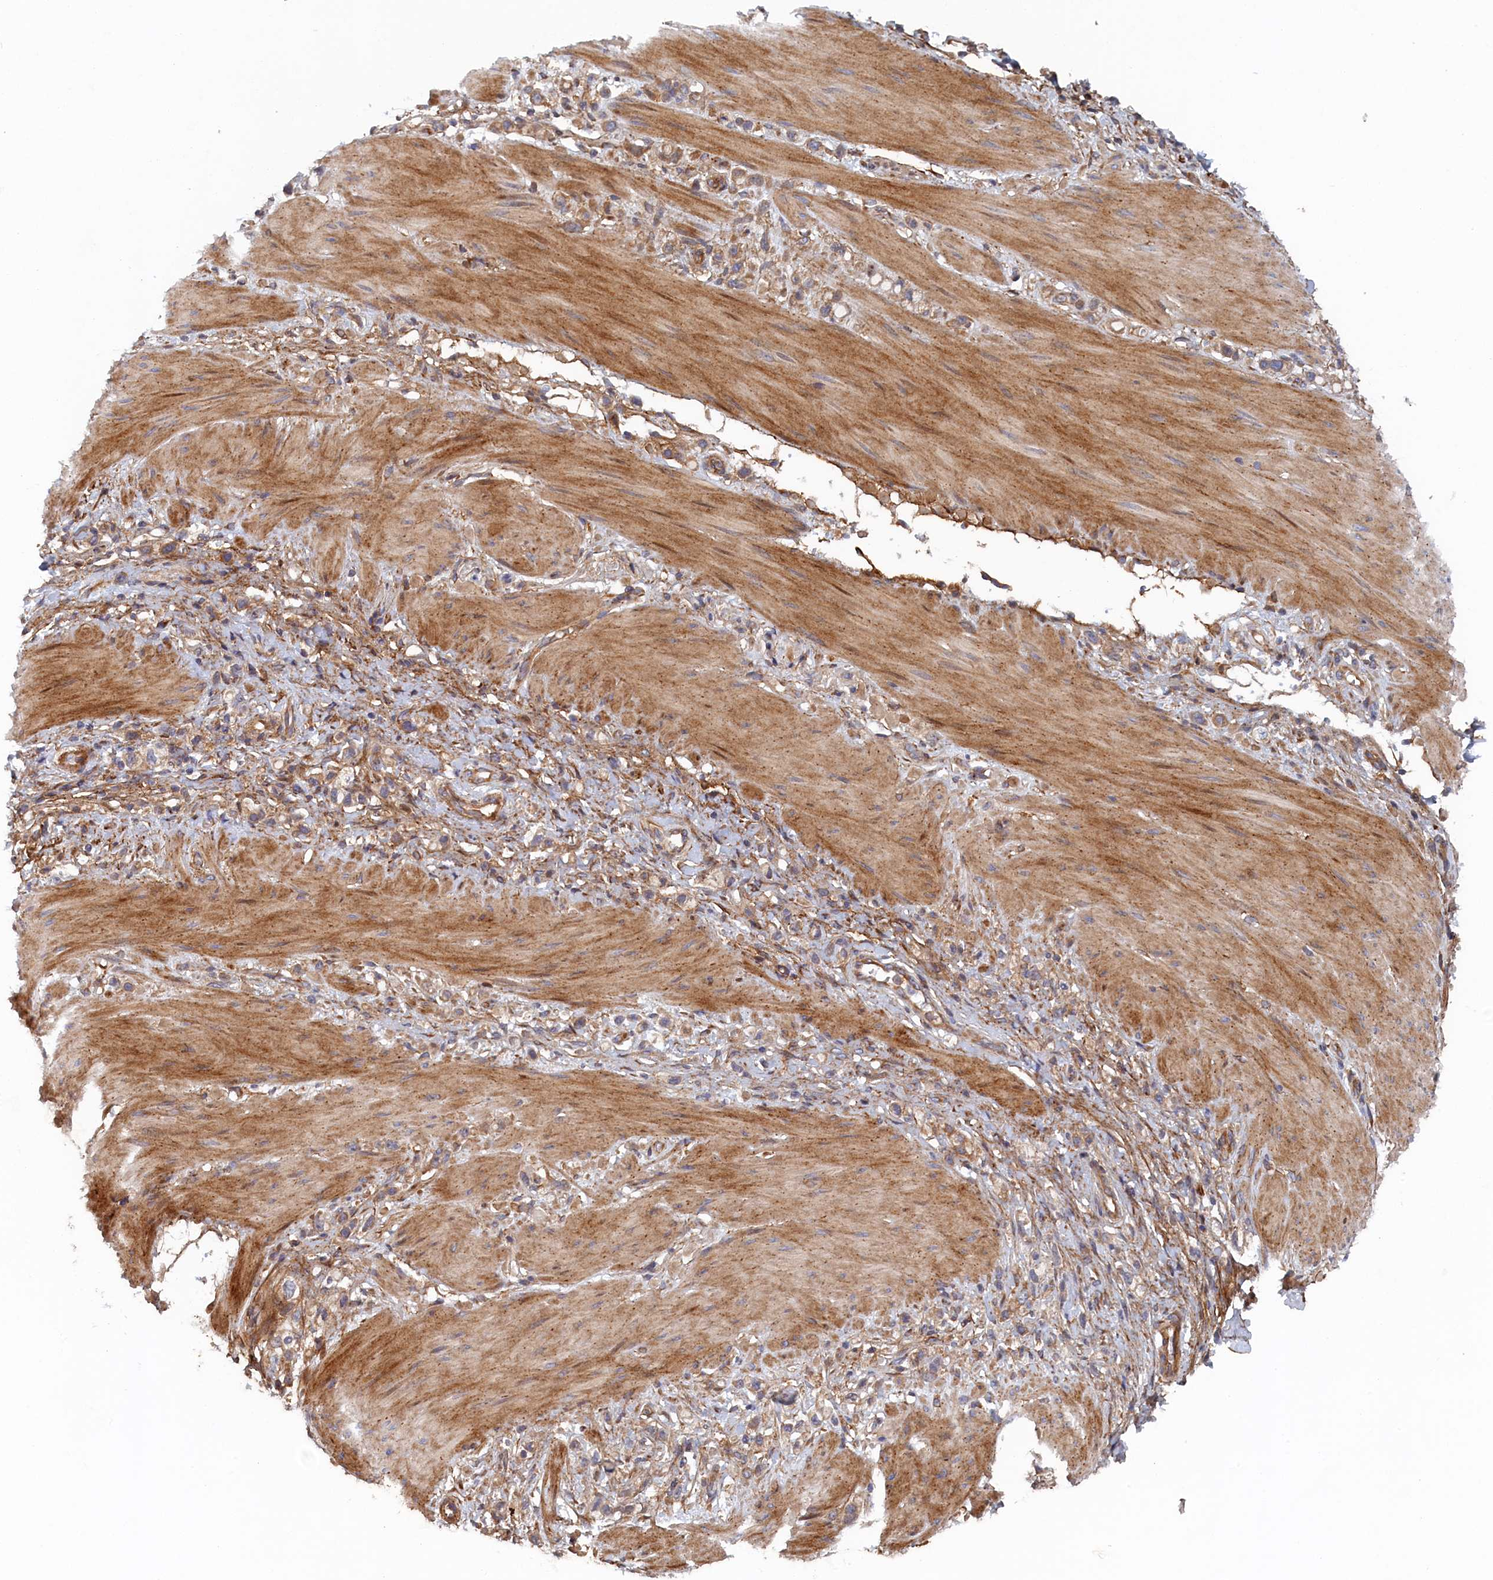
{"staining": {"intensity": "weak", "quantity": ">75%", "location": "cytoplasmic/membranous"}, "tissue": "stomach cancer", "cell_type": "Tumor cells", "image_type": "cancer", "snomed": [{"axis": "morphology", "description": "Adenocarcinoma, NOS"}, {"axis": "topography", "description": "Stomach"}], "caption": "Tumor cells demonstrate weak cytoplasmic/membranous staining in about >75% of cells in stomach adenocarcinoma.", "gene": "TMEM196", "patient": {"sex": "female", "age": 65}}